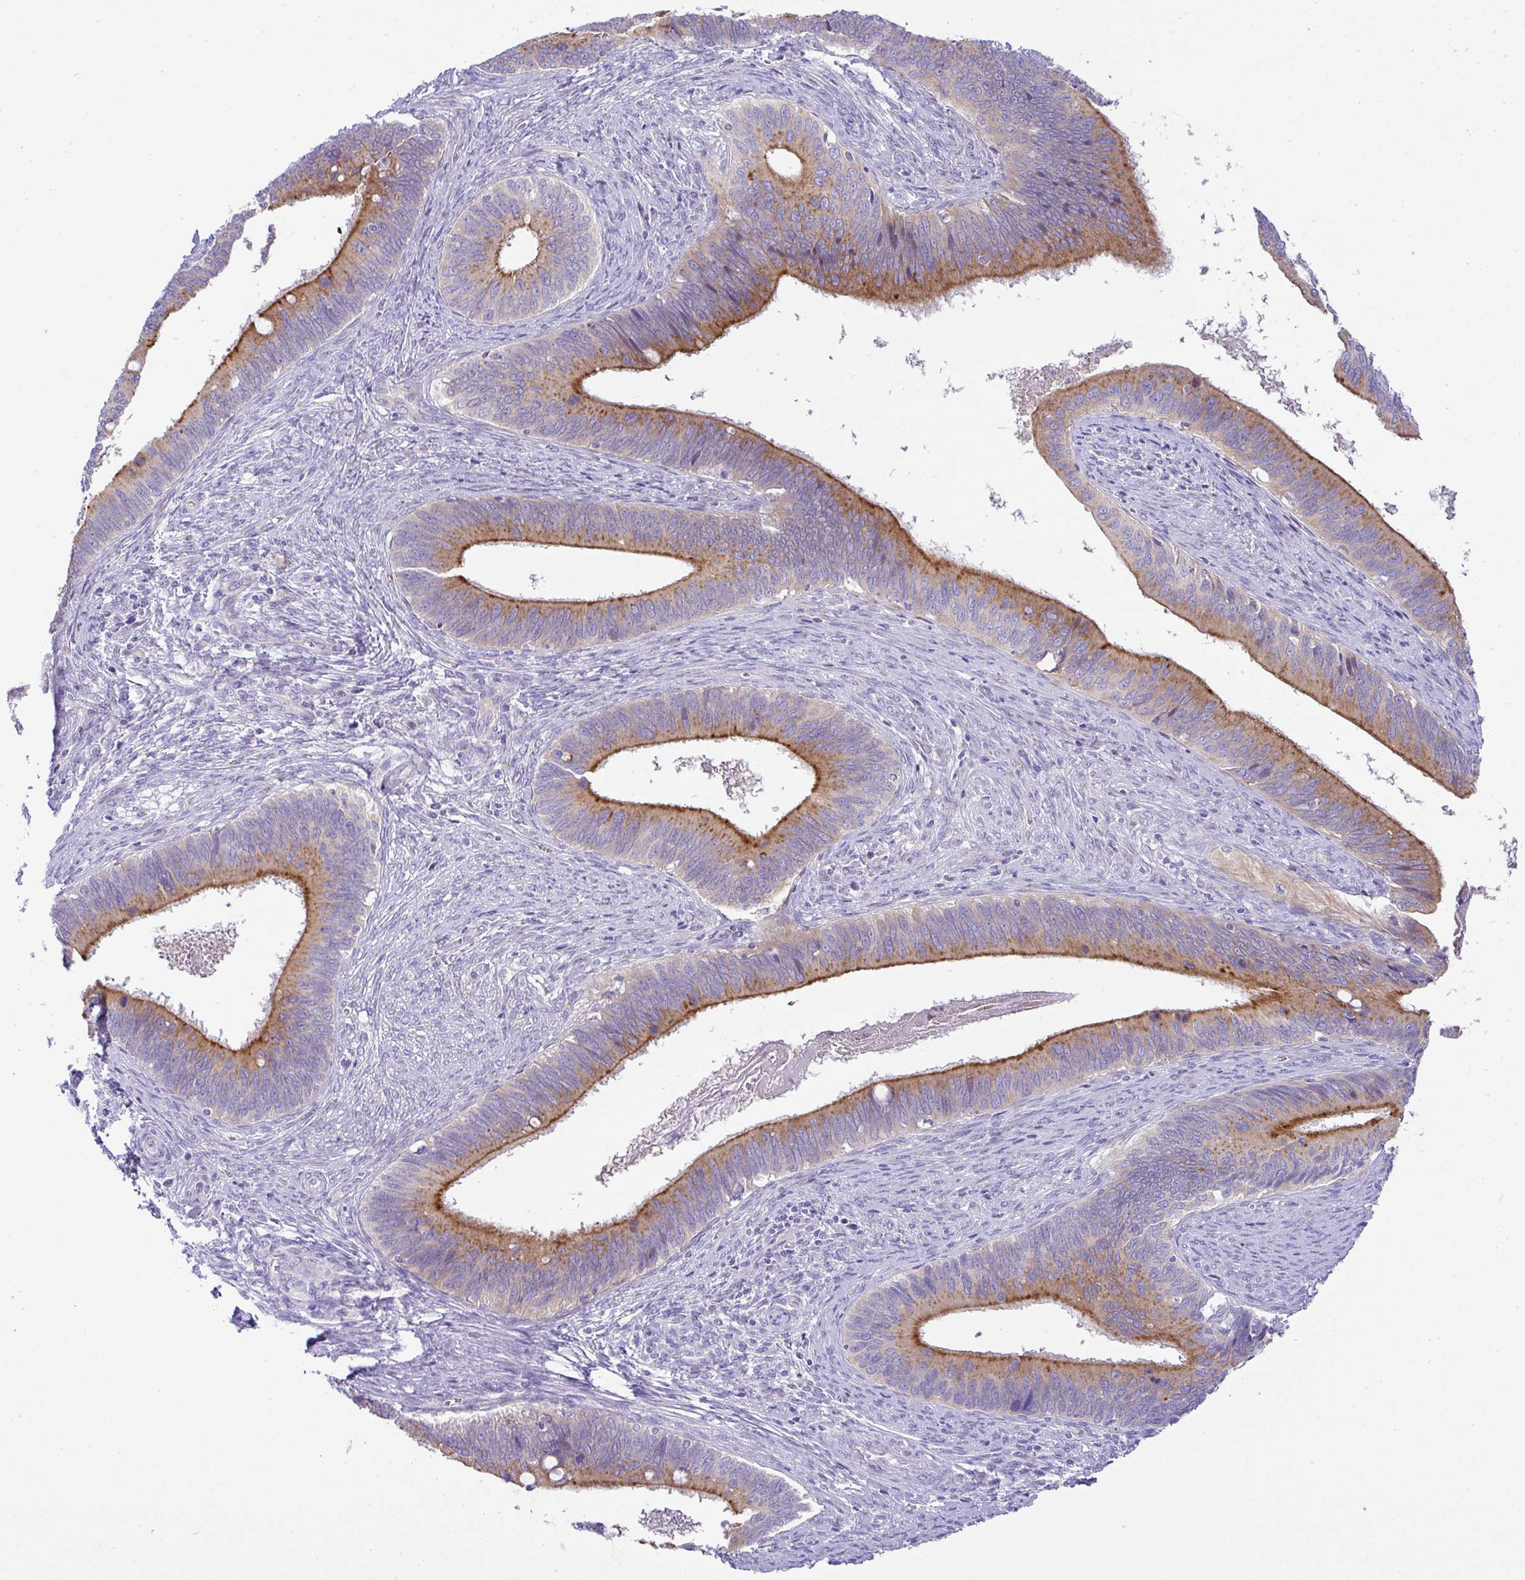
{"staining": {"intensity": "strong", "quantity": "25%-75%", "location": "cytoplasmic/membranous"}, "tissue": "cervical cancer", "cell_type": "Tumor cells", "image_type": "cancer", "snomed": [{"axis": "morphology", "description": "Adenocarcinoma, NOS"}, {"axis": "topography", "description": "Cervix"}], "caption": "Immunohistochemical staining of cervical adenocarcinoma demonstrates high levels of strong cytoplasmic/membranous protein positivity in about 25%-75% of tumor cells. (DAB (3,3'-diaminobenzidine) IHC with brightfield microscopy, high magnification).", "gene": "FAM177A1", "patient": {"sex": "female", "age": 42}}